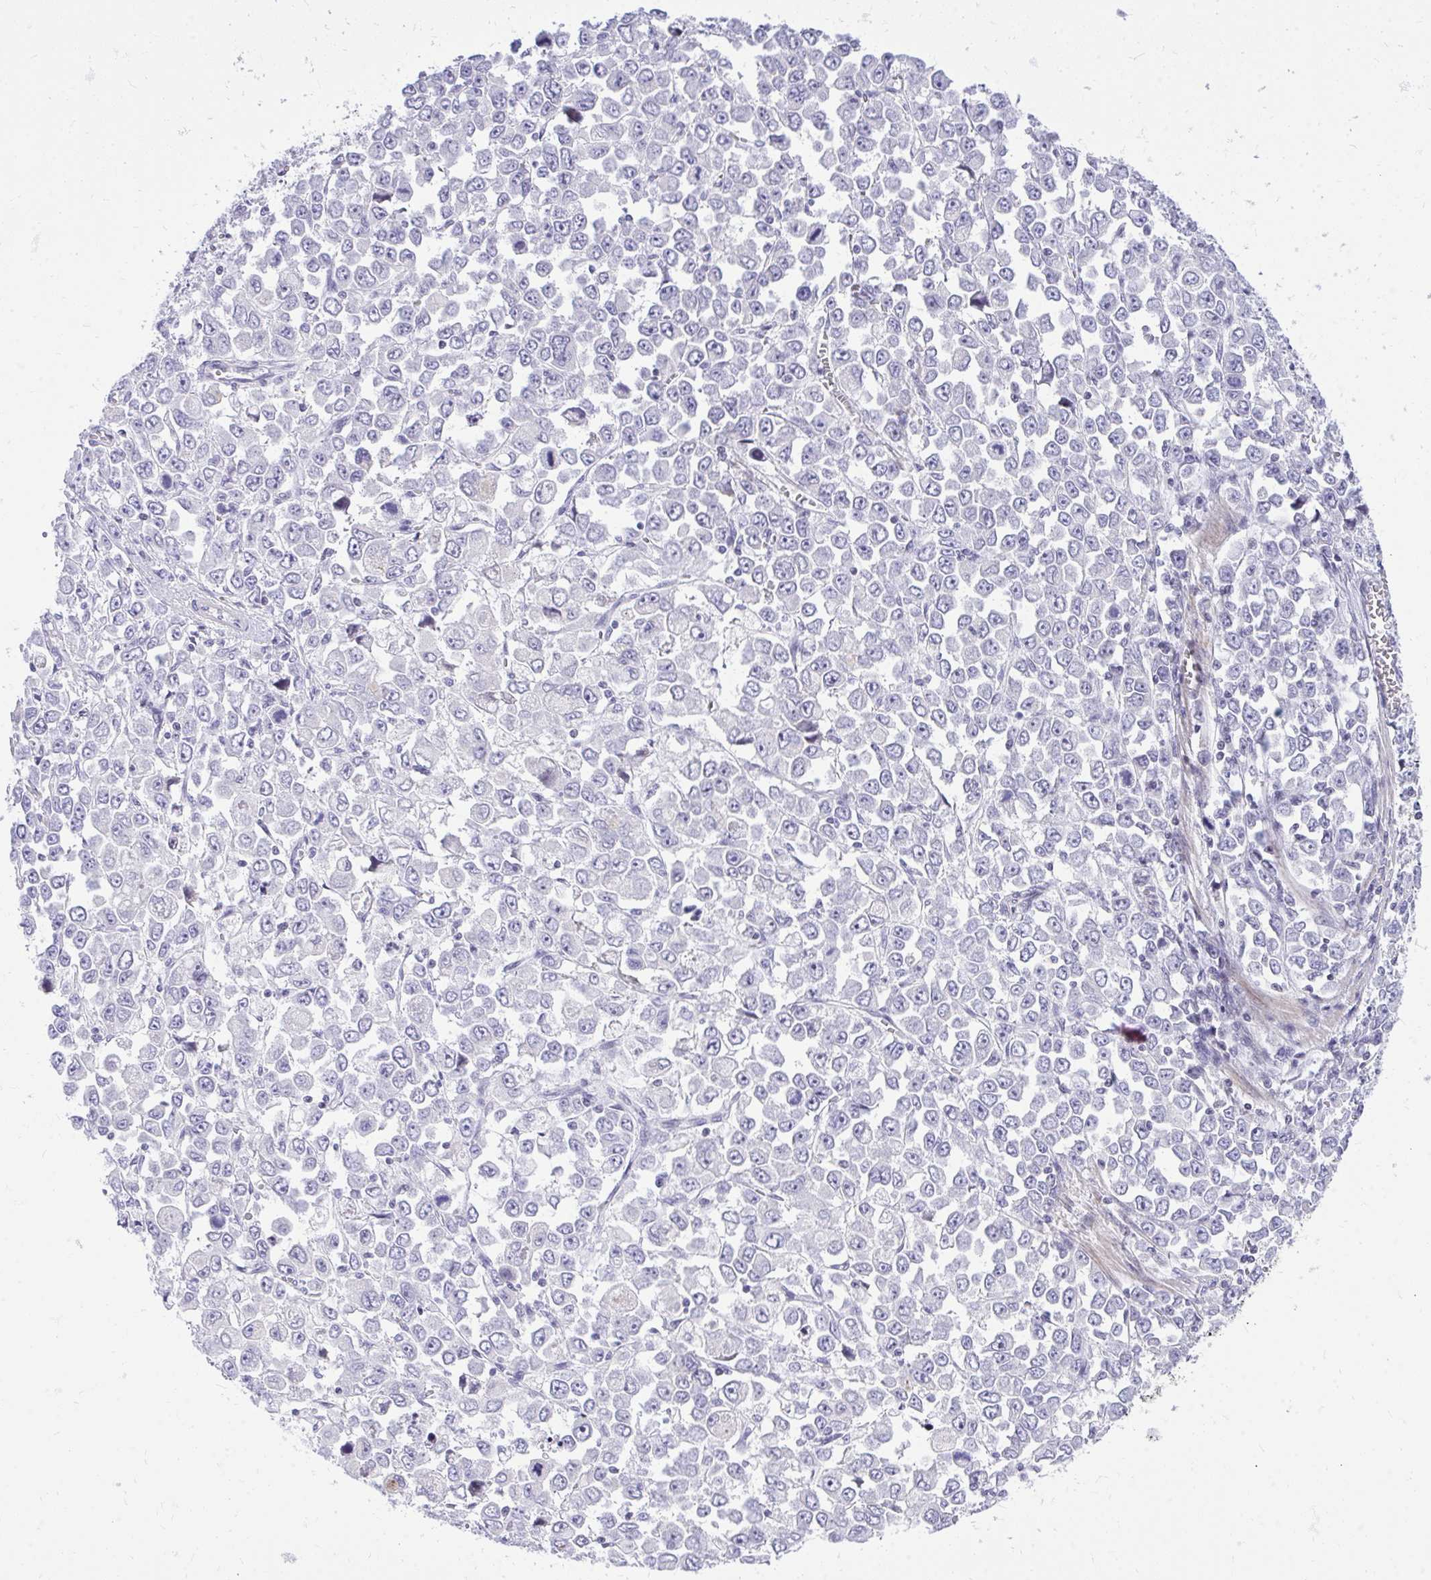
{"staining": {"intensity": "negative", "quantity": "none", "location": "none"}, "tissue": "stomach cancer", "cell_type": "Tumor cells", "image_type": "cancer", "snomed": [{"axis": "morphology", "description": "Adenocarcinoma, NOS"}, {"axis": "topography", "description": "Stomach, upper"}], "caption": "Immunohistochemical staining of human stomach cancer reveals no significant staining in tumor cells.", "gene": "GABRA1", "patient": {"sex": "male", "age": 70}}